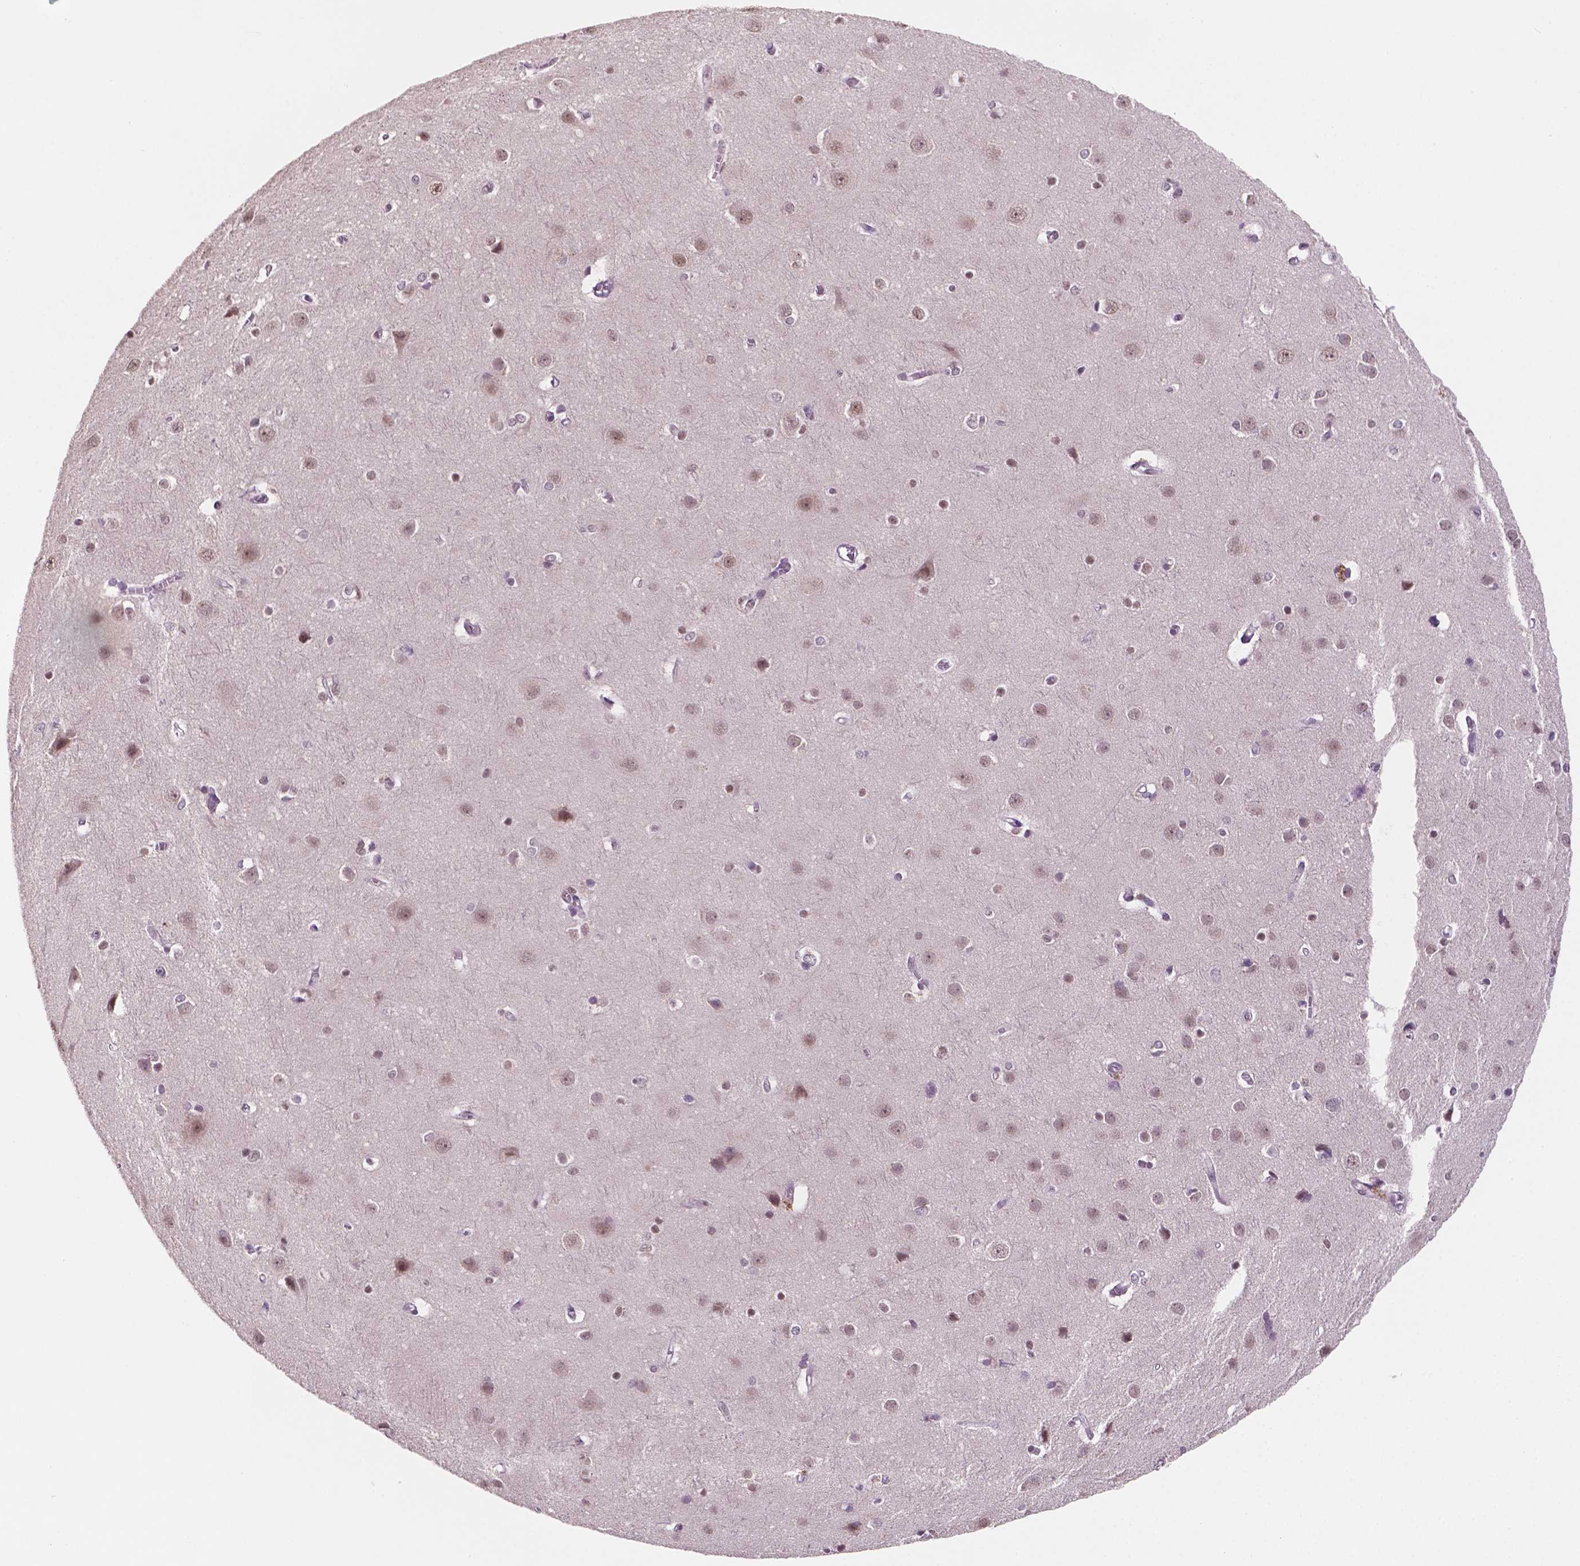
{"staining": {"intensity": "negative", "quantity": "none", "location": "none"}, "tissue": "cerebral cortex", "cell_type": "Endothelial cells", "image_type": "normal", "snomed": [{"axis": "morphology", "description": "Normal tissue, NOS"}, {"axis": "topography", "description": "Cerebral cortex"}], "caption": "Image shows no protein expression in endothelial cells of benign cerebral cortex.", "gene": "SHLD3", "patient": {"sex": "male", "age": 37}}